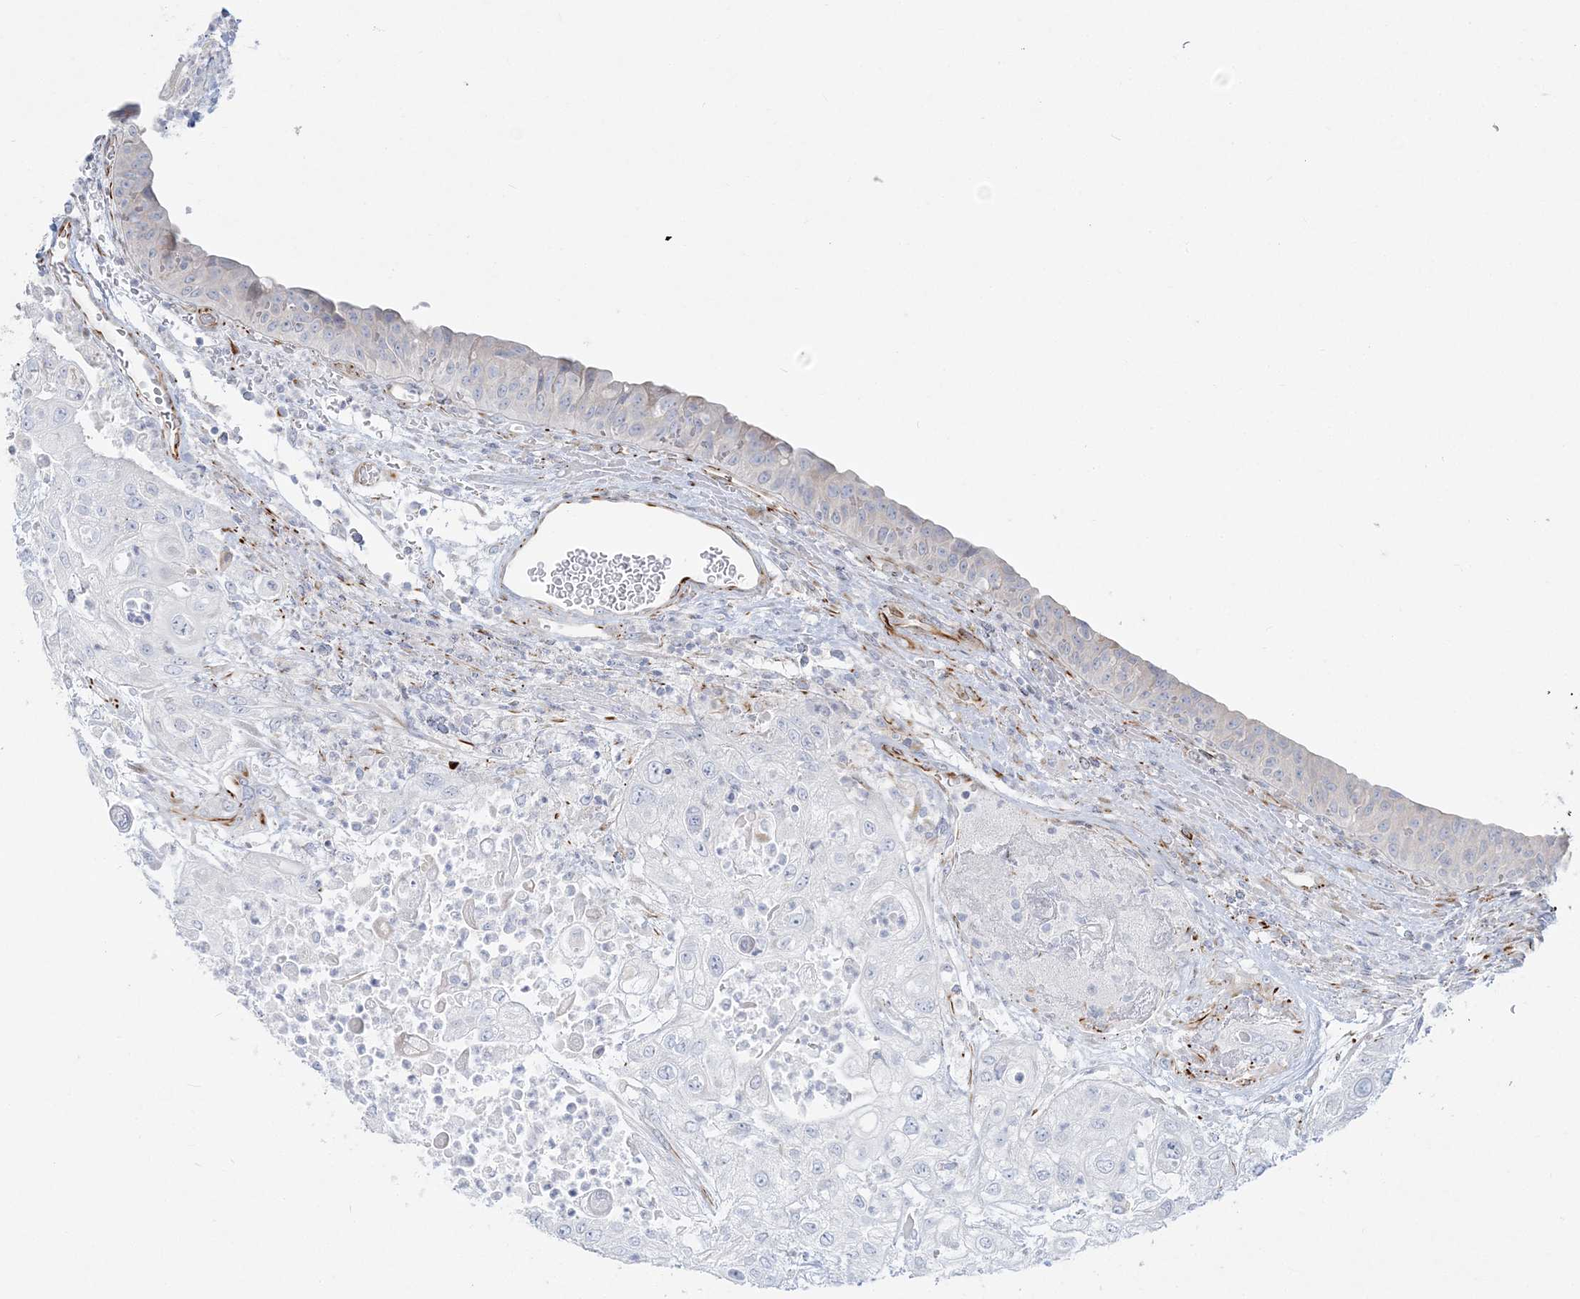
{"staining": {"intensity": "negative", "quantity": "none", "location": "none"}, "tissue": "urothelial cancer", "cell_type": "Tumor cells", "image_type": "cancer", "snomed": [{"axis": "morphology", "description": "Urothelial carcinoma, High grade"}, {"axis": "topography", "description": "Urinary bladder"}], "caption": "There is no significant positivity in tumor cells of urothelial cancer.", "gene": "PPIL6", "patient": {"sex": "female", "age": 79}}